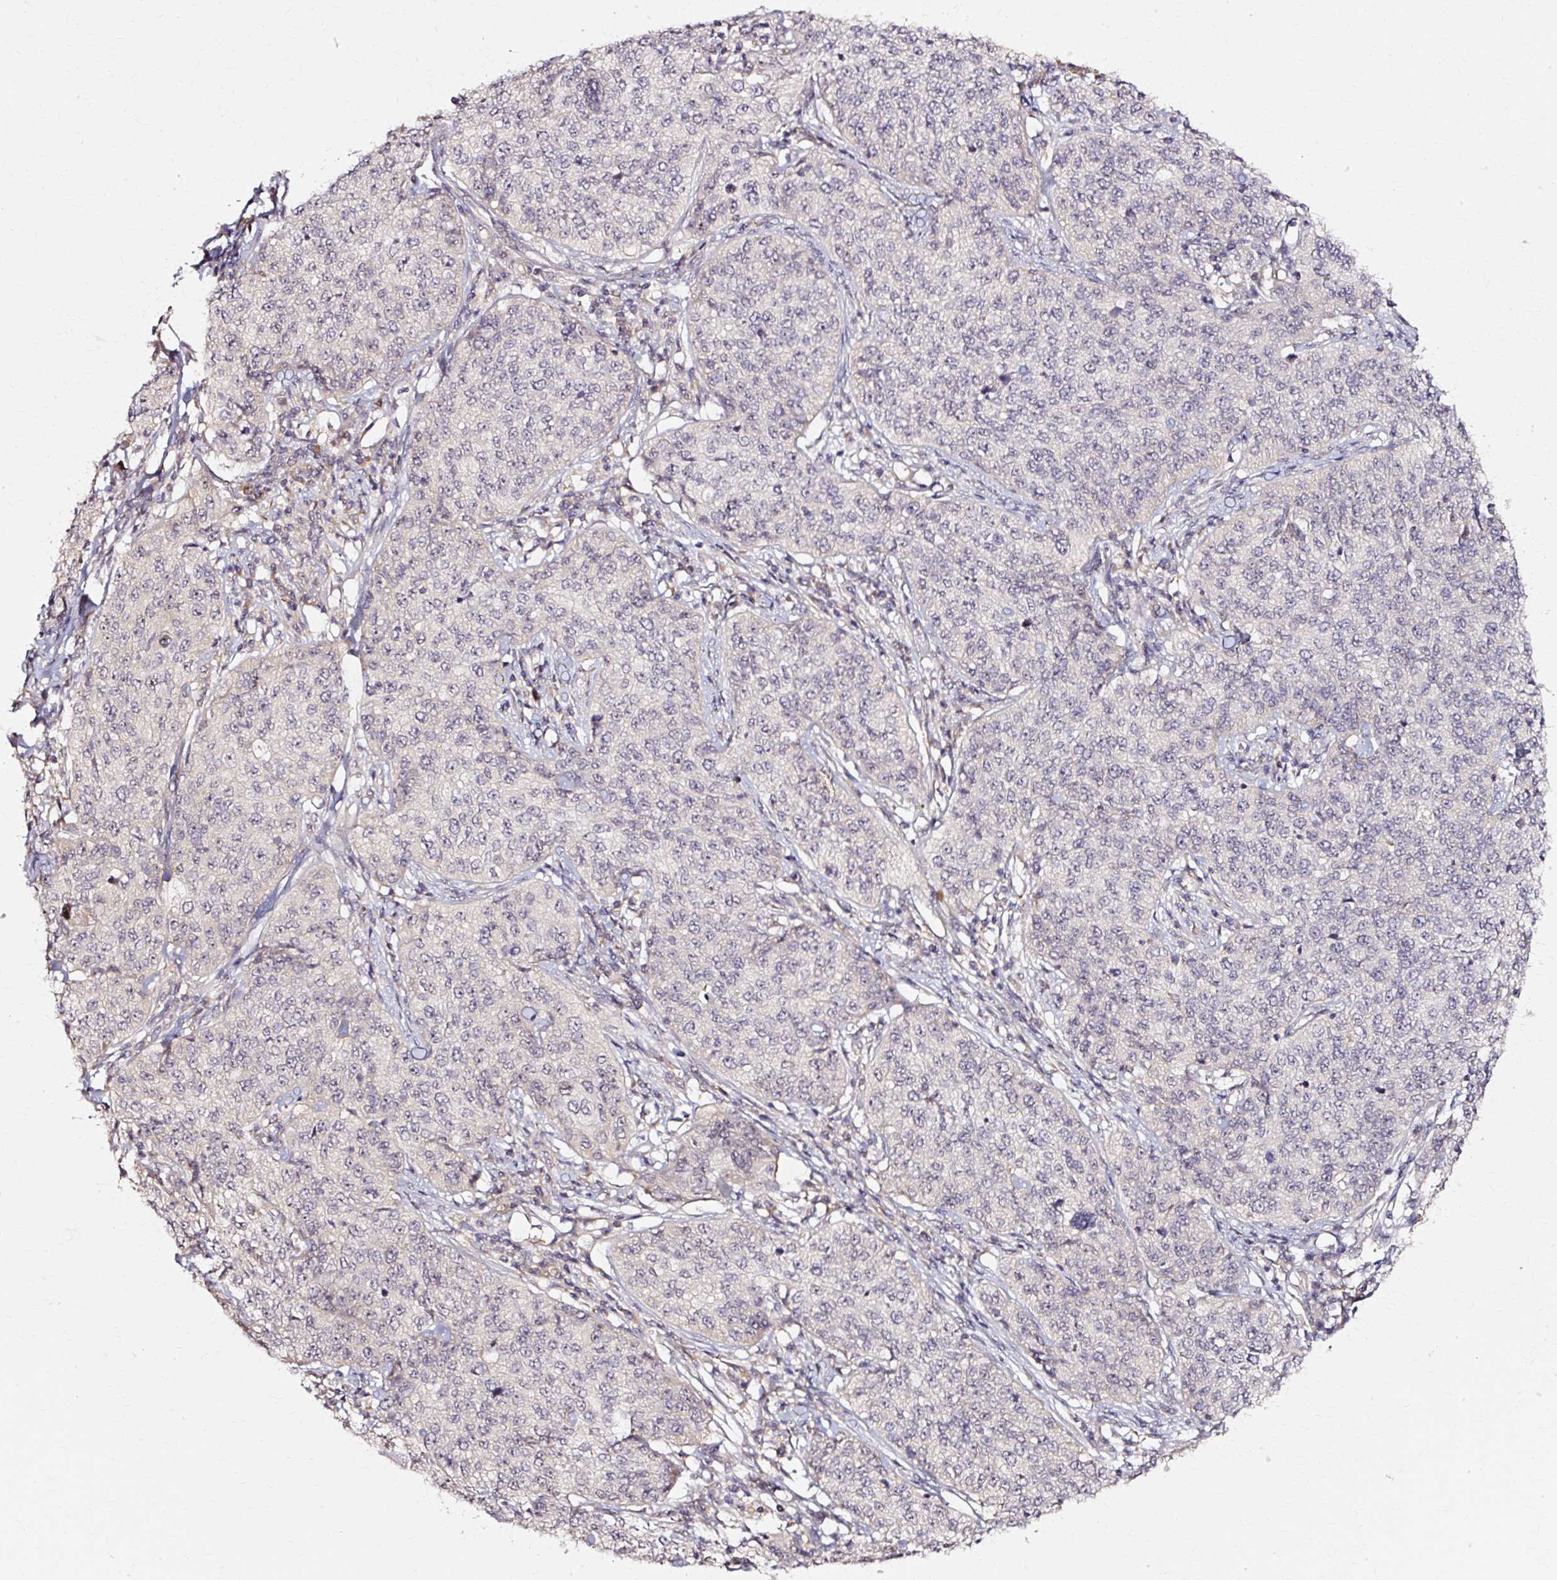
{"staining": {"intensity": "negative", "quantity": "none", "location": "none"}, "tissue": "cervical cancer", "cell_type": "Tumor cells", "image_type": "cancer", "snomed": [{"axis": "morphology", "description": "Squamous cell carcinoma, NOS"}, {"axis": "topography", "description": "Cervix"}], "caption": "IHC of human cervical cancer displays no staining in tumor cells.", "gene": "RGPD5", "patient": {"sex": "female", "age": 35}}